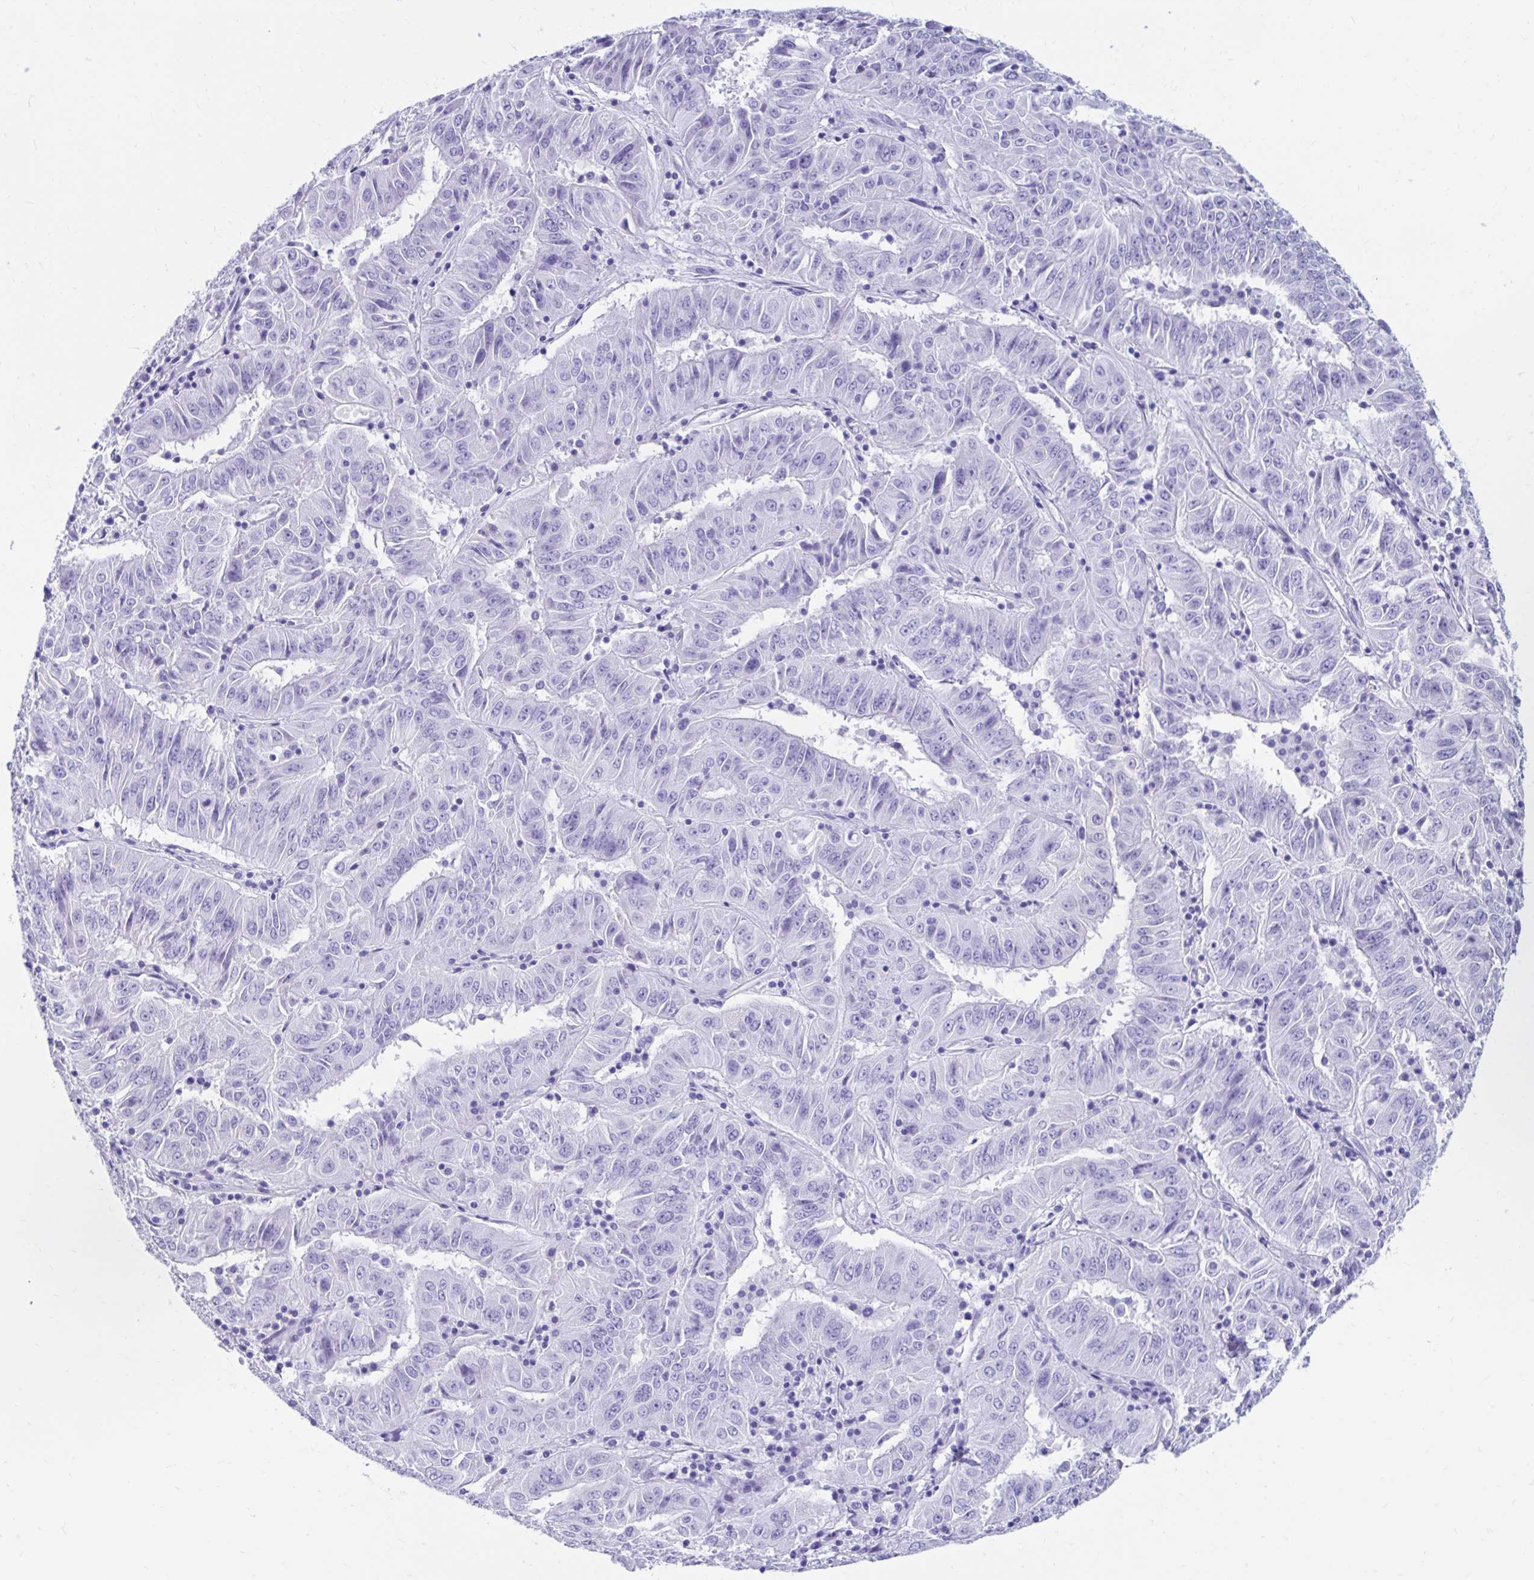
{"staining": {"intensity": "negative", "quantity": "none", "location": "none"}, "tissue": "pancreatic cancer", "cell_type": "Tumor cells", "image_type": "cancer", "snomed": [{"axis": "morphology", "description": "Adenocarcinoma, NOS"}, {"axis": "topography", "description": "Pancreas"}], "caption": "Pancreatic cancer (adenocarcinoma) was stained to show a protein in brown. There is no significant staining in tumor cells.", "gene": "SMIM9", "patient": {"sex": "male", "age": 63}}